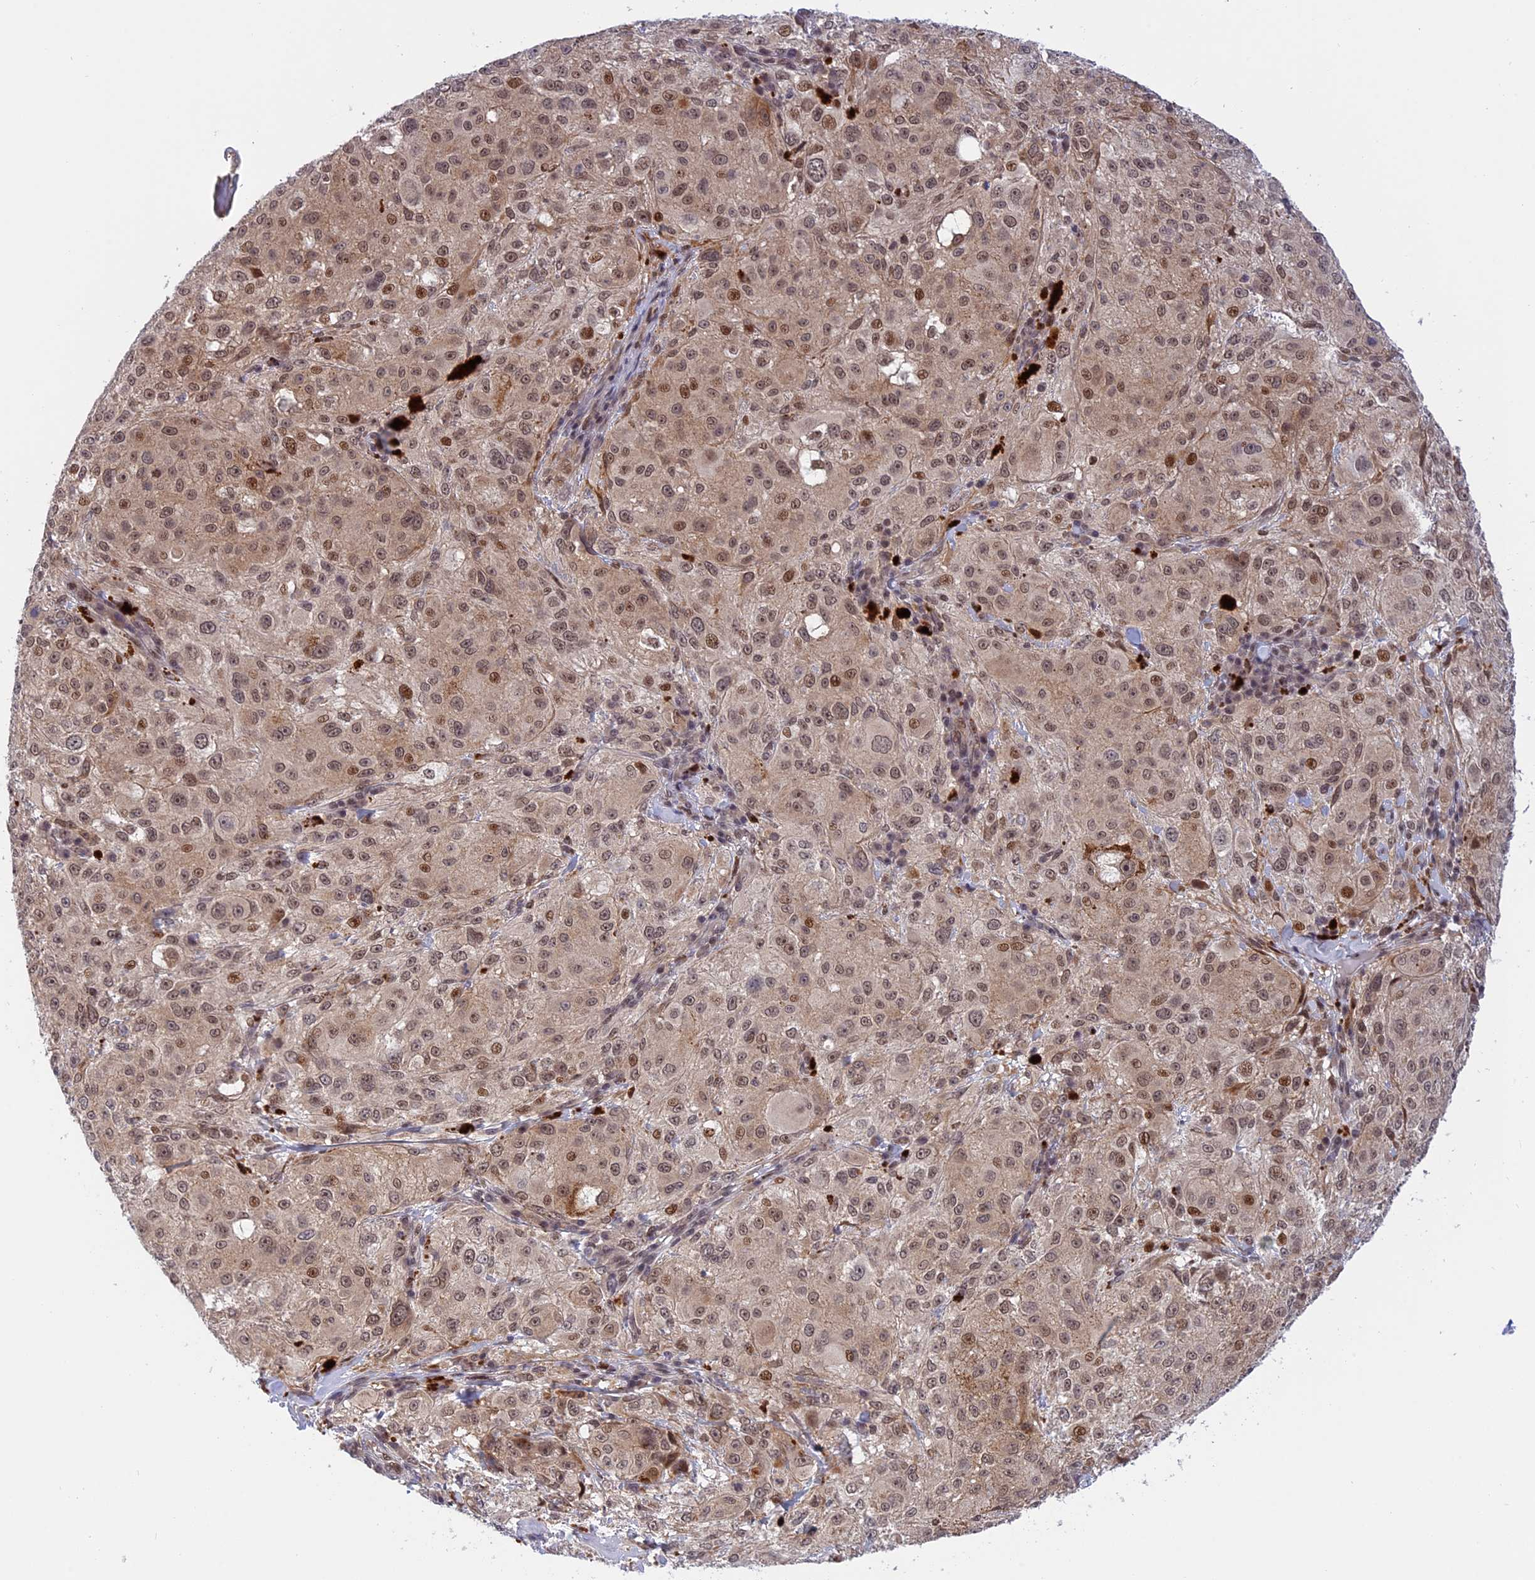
{"staining": {"intensity": "moderate", "quantity": ">75%", "location": "cytoplasmic/membranous,nuclear"}, "tissue": "melanoma", "cell_type": "Tumor cells", "image_type": "cancer", "snomed": [{"axis": "morphology", "description": "Necrosis, NOS"}, {"axis": "morphology", "description": "Malignant melanoma, NOS"}, {"axis": "topography", "description": "Skin"}], "caption": "Human melanoma stained for a protein (brown) exhibits moderate cytoplasmic/membranous and nuclear positive expression in approximately >75% of tumor cells.", "gene": "POLR2C", "patient": {"sex": "female", "age": 87}}